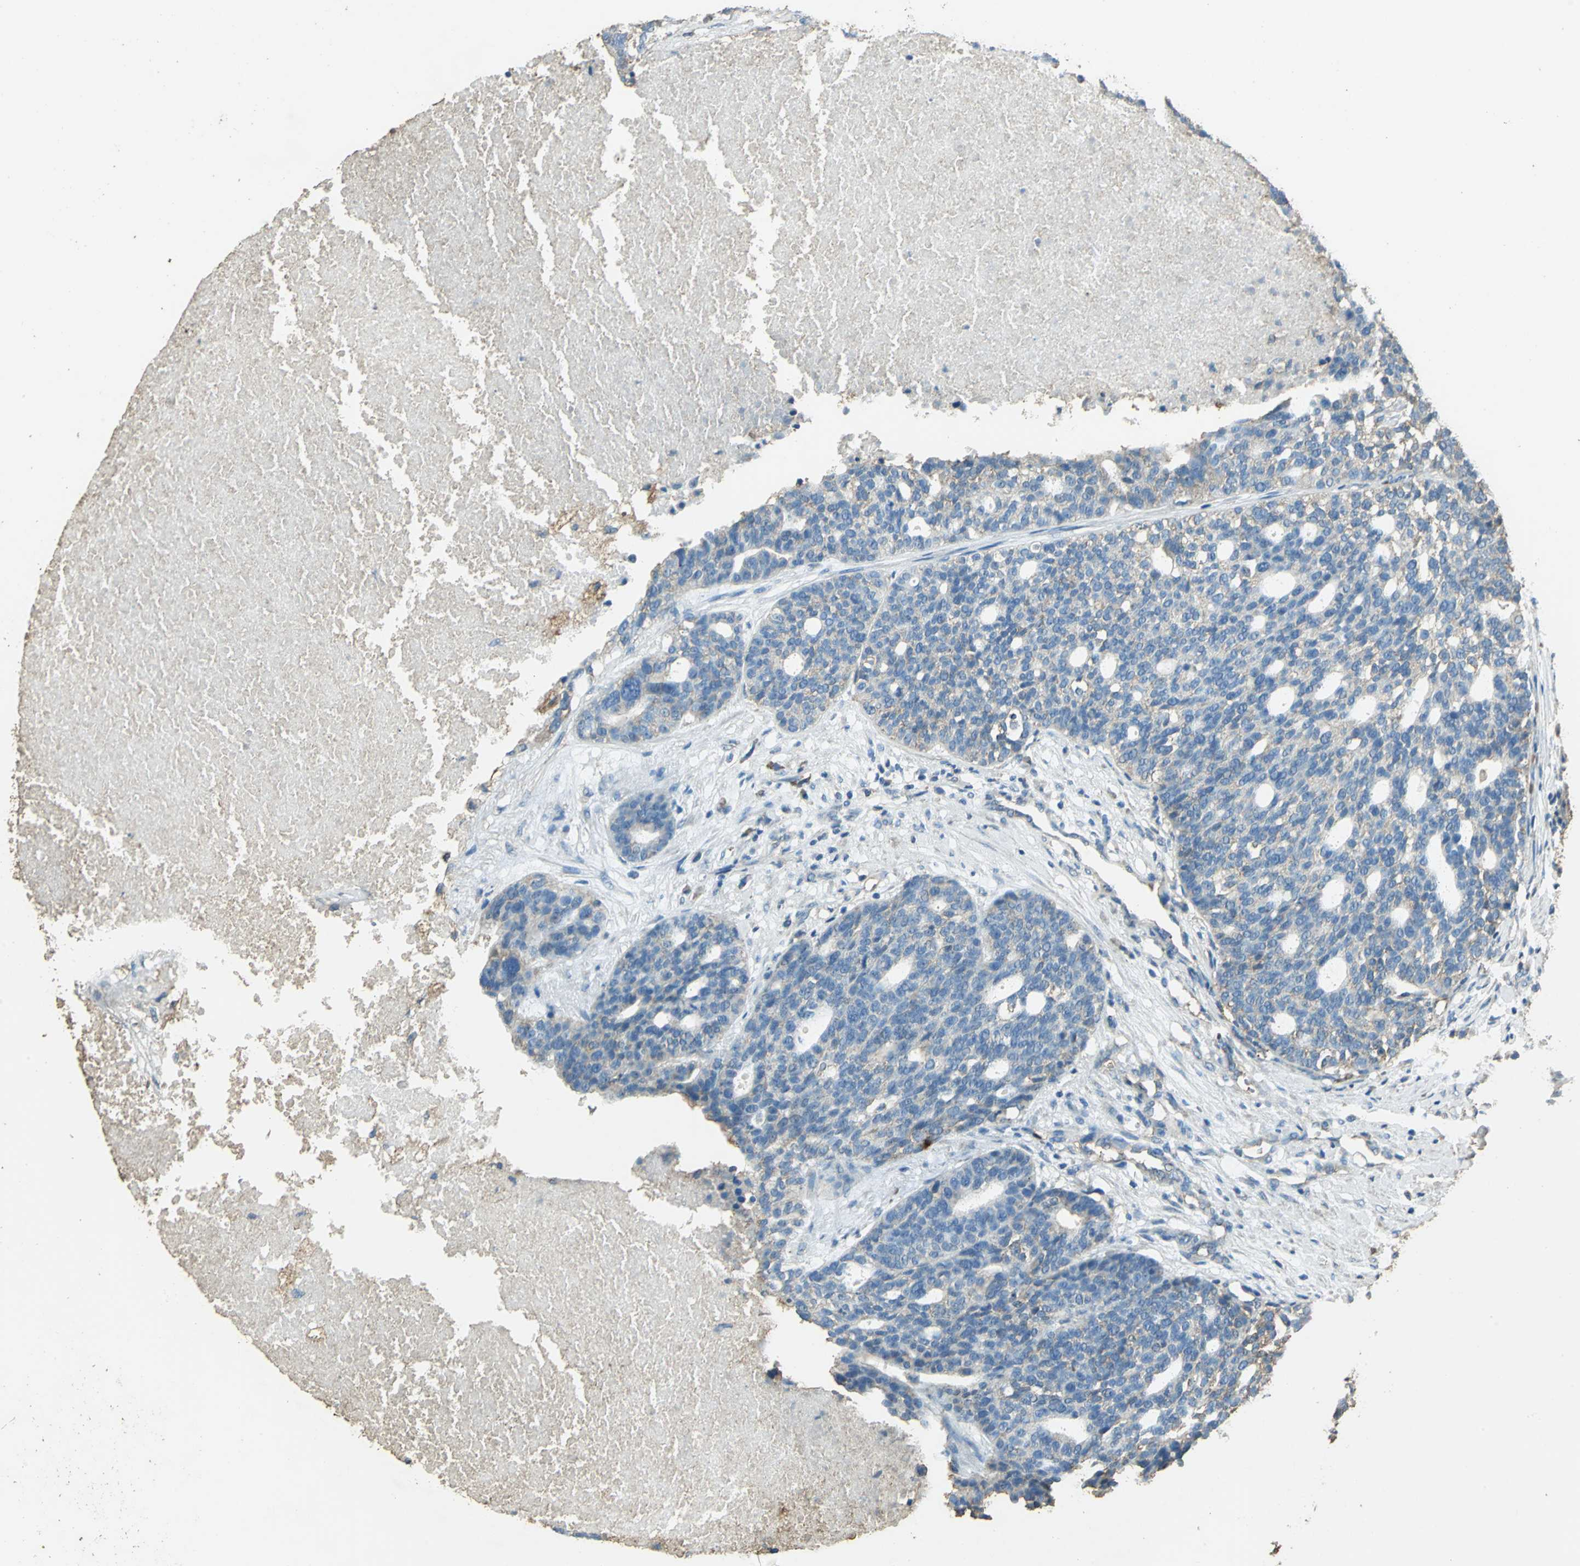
{"staining": {"intensity": "weak", "quantity": ">75%", "location": "cytoplasmic/membranous"}, "tissue": "ovarian cancer", "cell_type": "Tumor cells", "image_type": "cancer", "snomed": [{"axis": "morphology", "description": "Cystadenocarcinoma, serous, NOS"}, {"axis": "topography", "description": "Ovary"}], "caption": "High-power microscopy captured an immunohistochemistry histopathology image of serous cystadenocarcinoma (ovarian), revealing weak cytoplasmic/membranous staining in about >75% of tumor cells.", "gene": "TRAPPC2", "patient": {"sex": "female", "age": 59}}